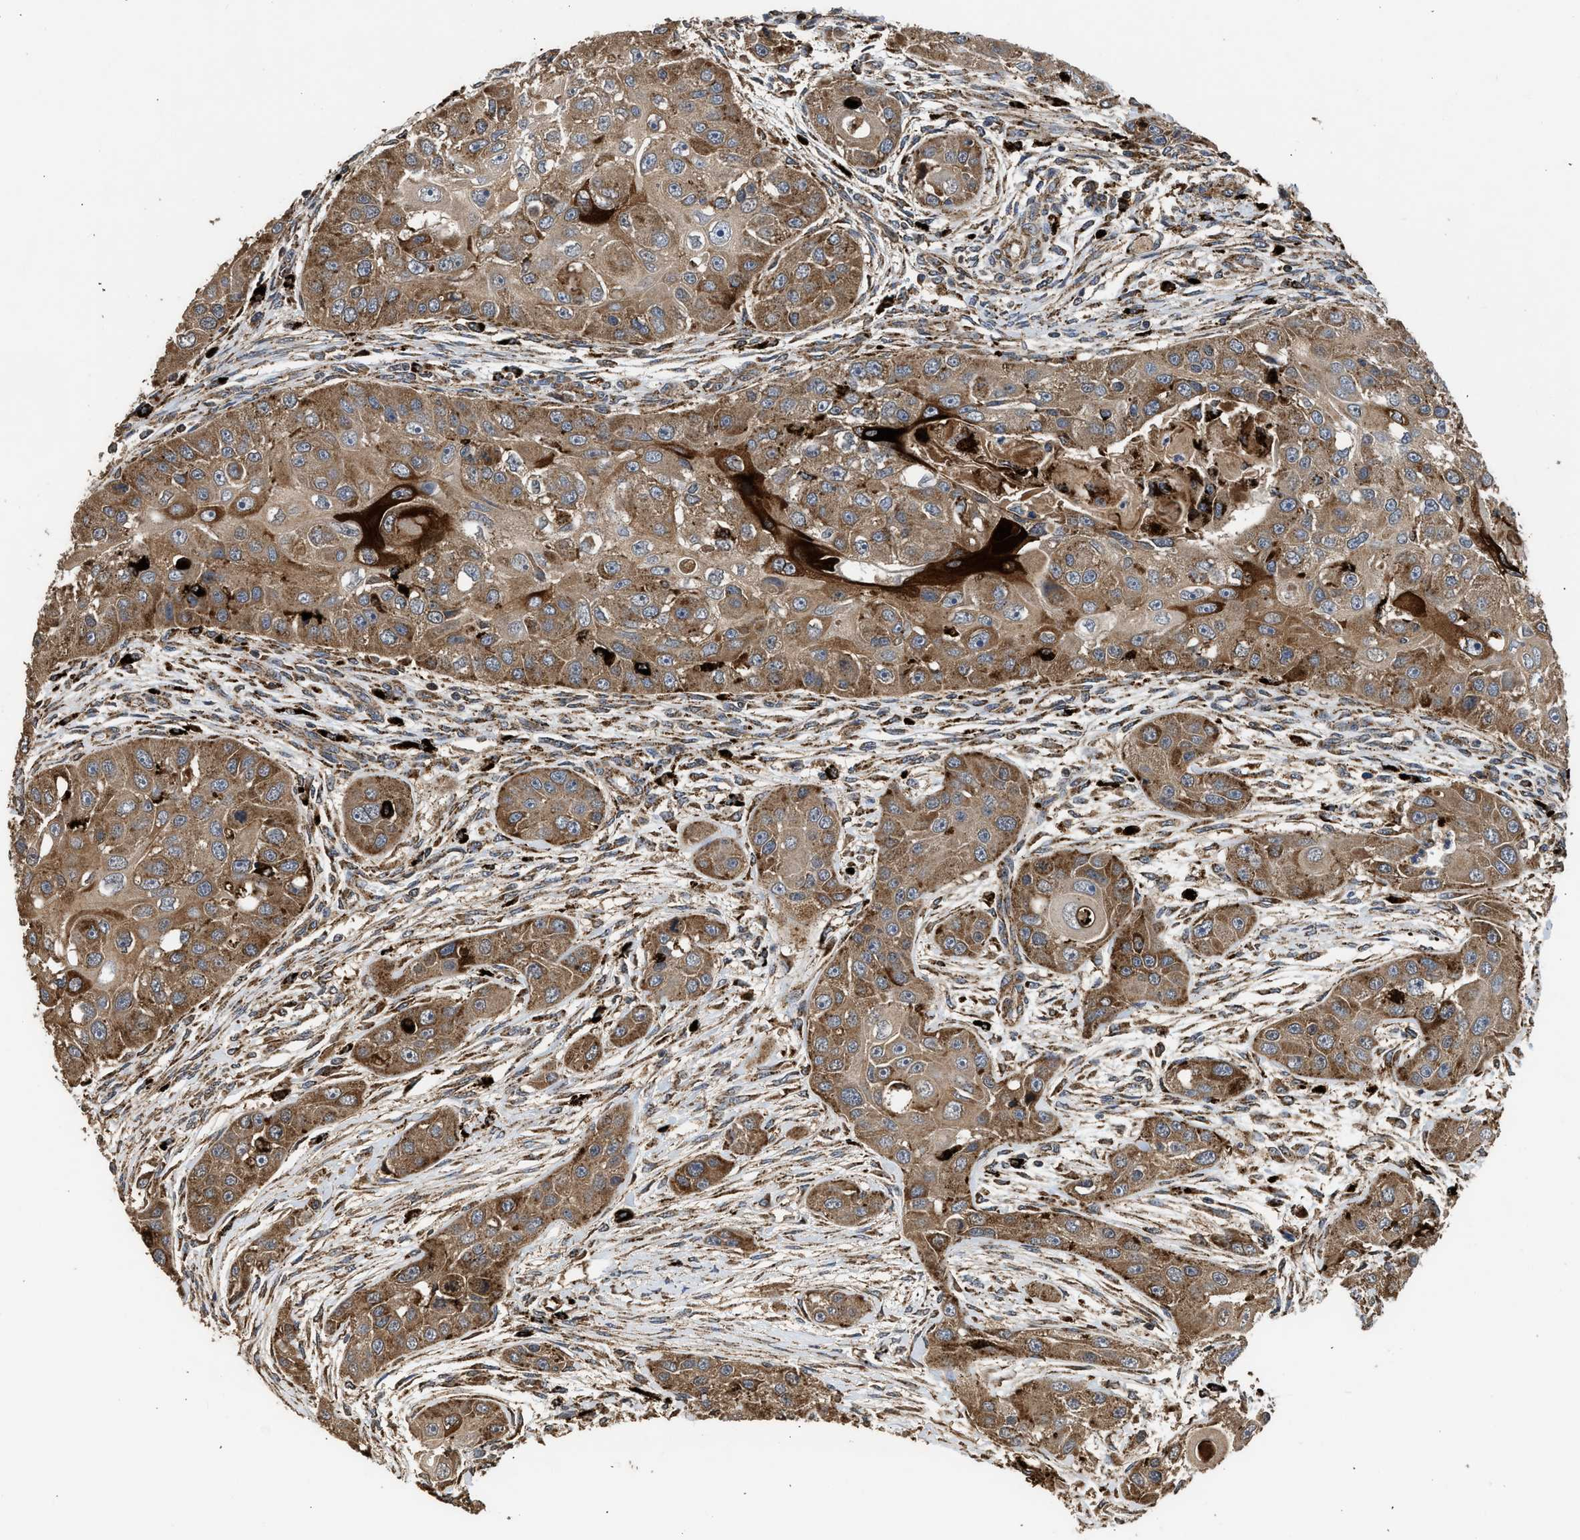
{"staining": {"intensity": "moderate", "quantity": ">75%", "location": "cytoplasmic/membranous"}, "tissue": "head and neck cancer", "cell_type": "Tumor cells", "image_type": "cancer", "snomed": [{"axis": "morphology", "description": "Normal tissue, NOS"}, {"axis": "morphology", "description": "Squamous cell carcinoma, NOS"}, {"axis": "topography", "description": "Skeletal muscle"}, {"axis": "topography", "description": "Head-Neck"}], "caption": "Immunohistochemistry (IHC) of head and neck cancer exhibits medium levels of moderate cytoplasmic/membranous positivity in approximately >75% of tumor cells.", "gene": "CTSV", "patient": {"sex": "male", "age": 51}}